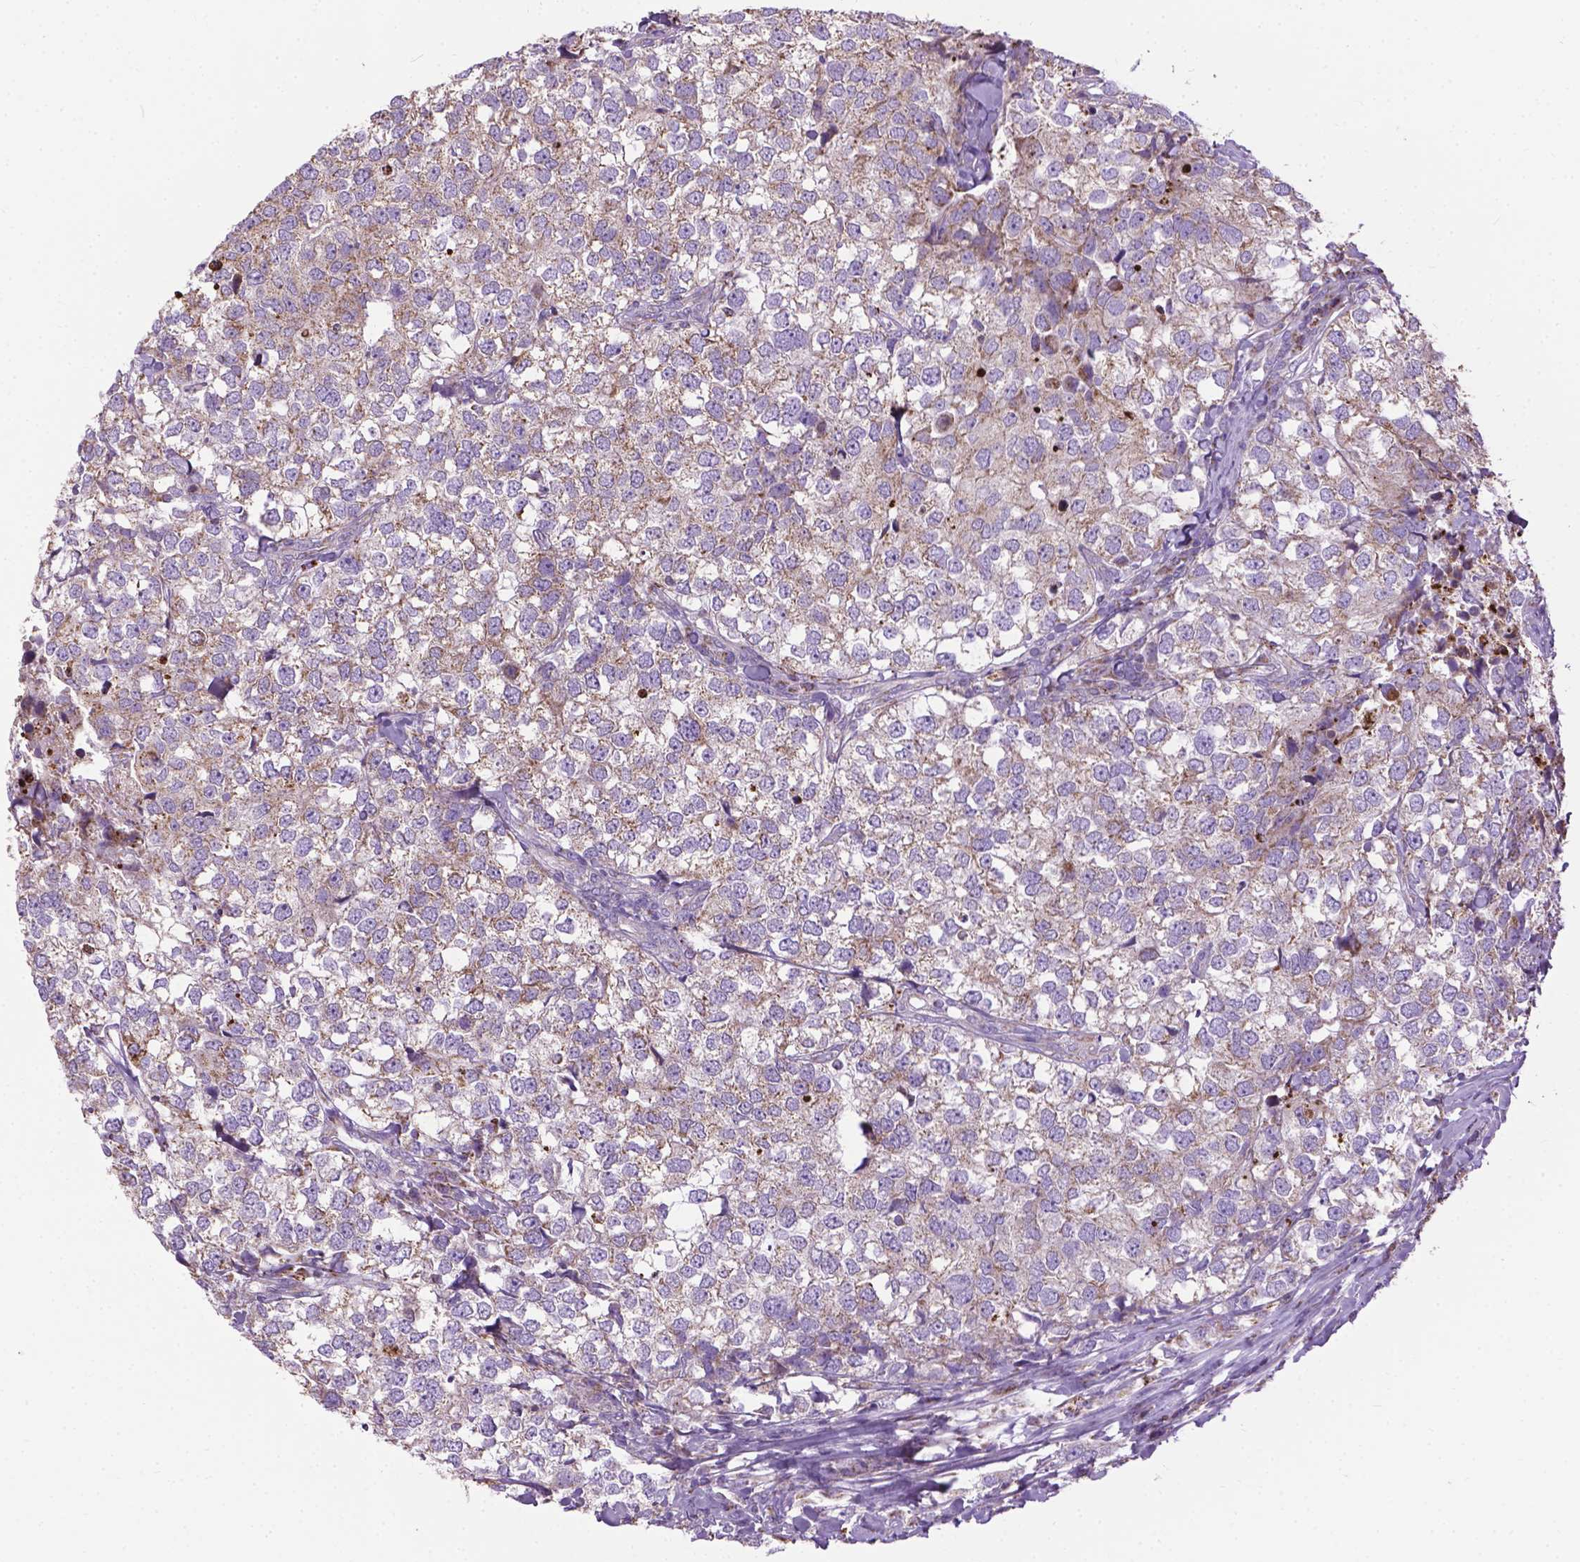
{"staining": {"intensity": "weak", "quantity": "25%-75%", "location": "cytoplasmic/membranous"}, "tissue": "breast cancer", "cell_type": "Tumor cells", "image_type": "cancer", "snomed": [{"axis": "morphology", "description": "Duct carcinoma"}, {"axis": "topography", "description": "Breast"}], "caption": "Weak cytoplasmic/membranous staining for a protein is appreciated in approximately 25%-75% of tumor cells of breast infiltrating ductal carcinoma using immunohistochemistry.", "gene": "VDAC1", "patient": {"sex": "female", "age": 30}}